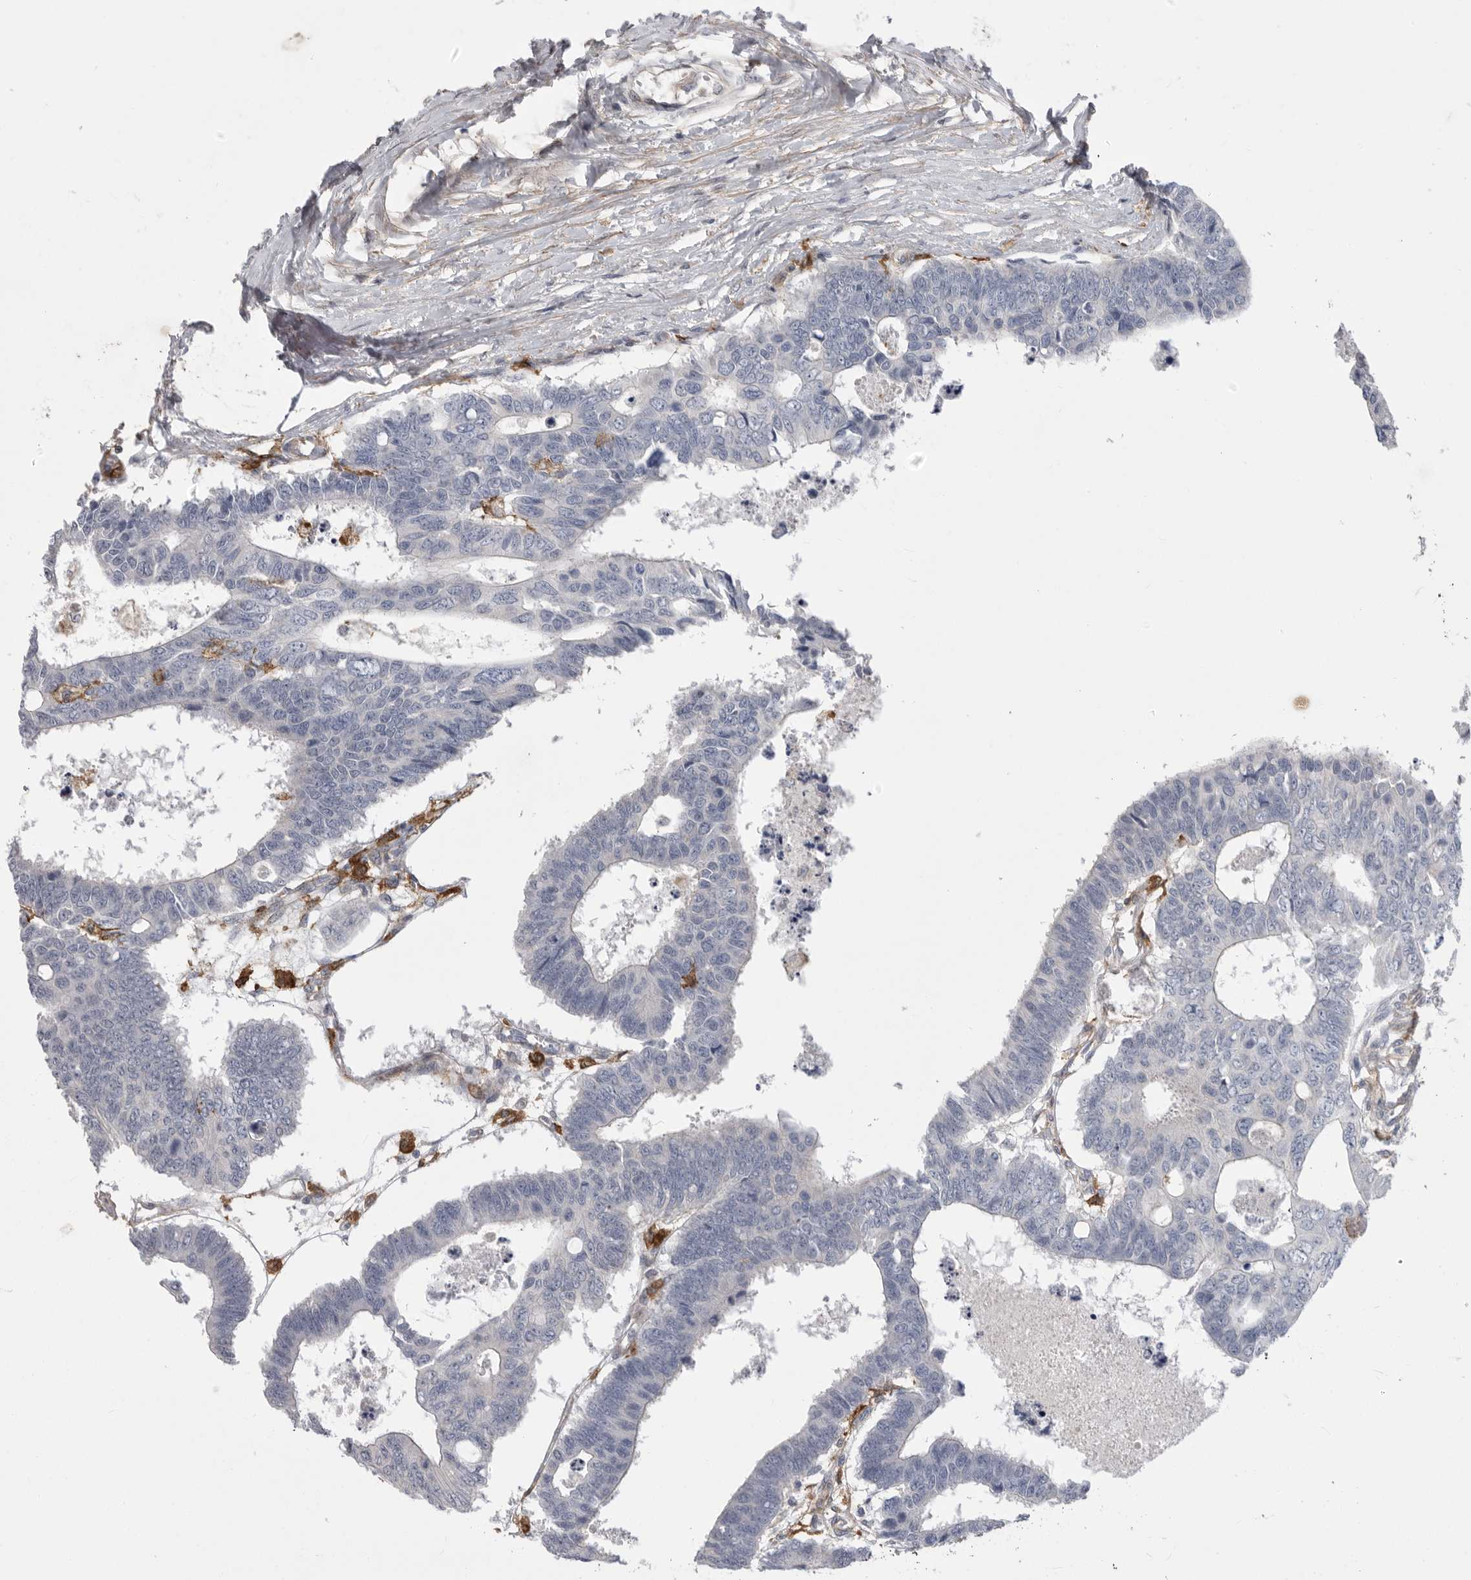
{"staining": {"intensity": "negative", "quantity": "none", "location": "none"}, "tissue": "colorectal cancer", "cell_type": "Tumor cells", "image_type": "cancer", "snomed": [{"axis": "morphology", "description": "Adenocarcinoma, NOS"}, {"axis": "topography", "description": "Rectum"}], "caption": "Micrograph shows no significant protein expression in tumor cells of colorectal cancer.", "gene": "SIGLEC10", "patient": {"sex": "male", "age": 84}}